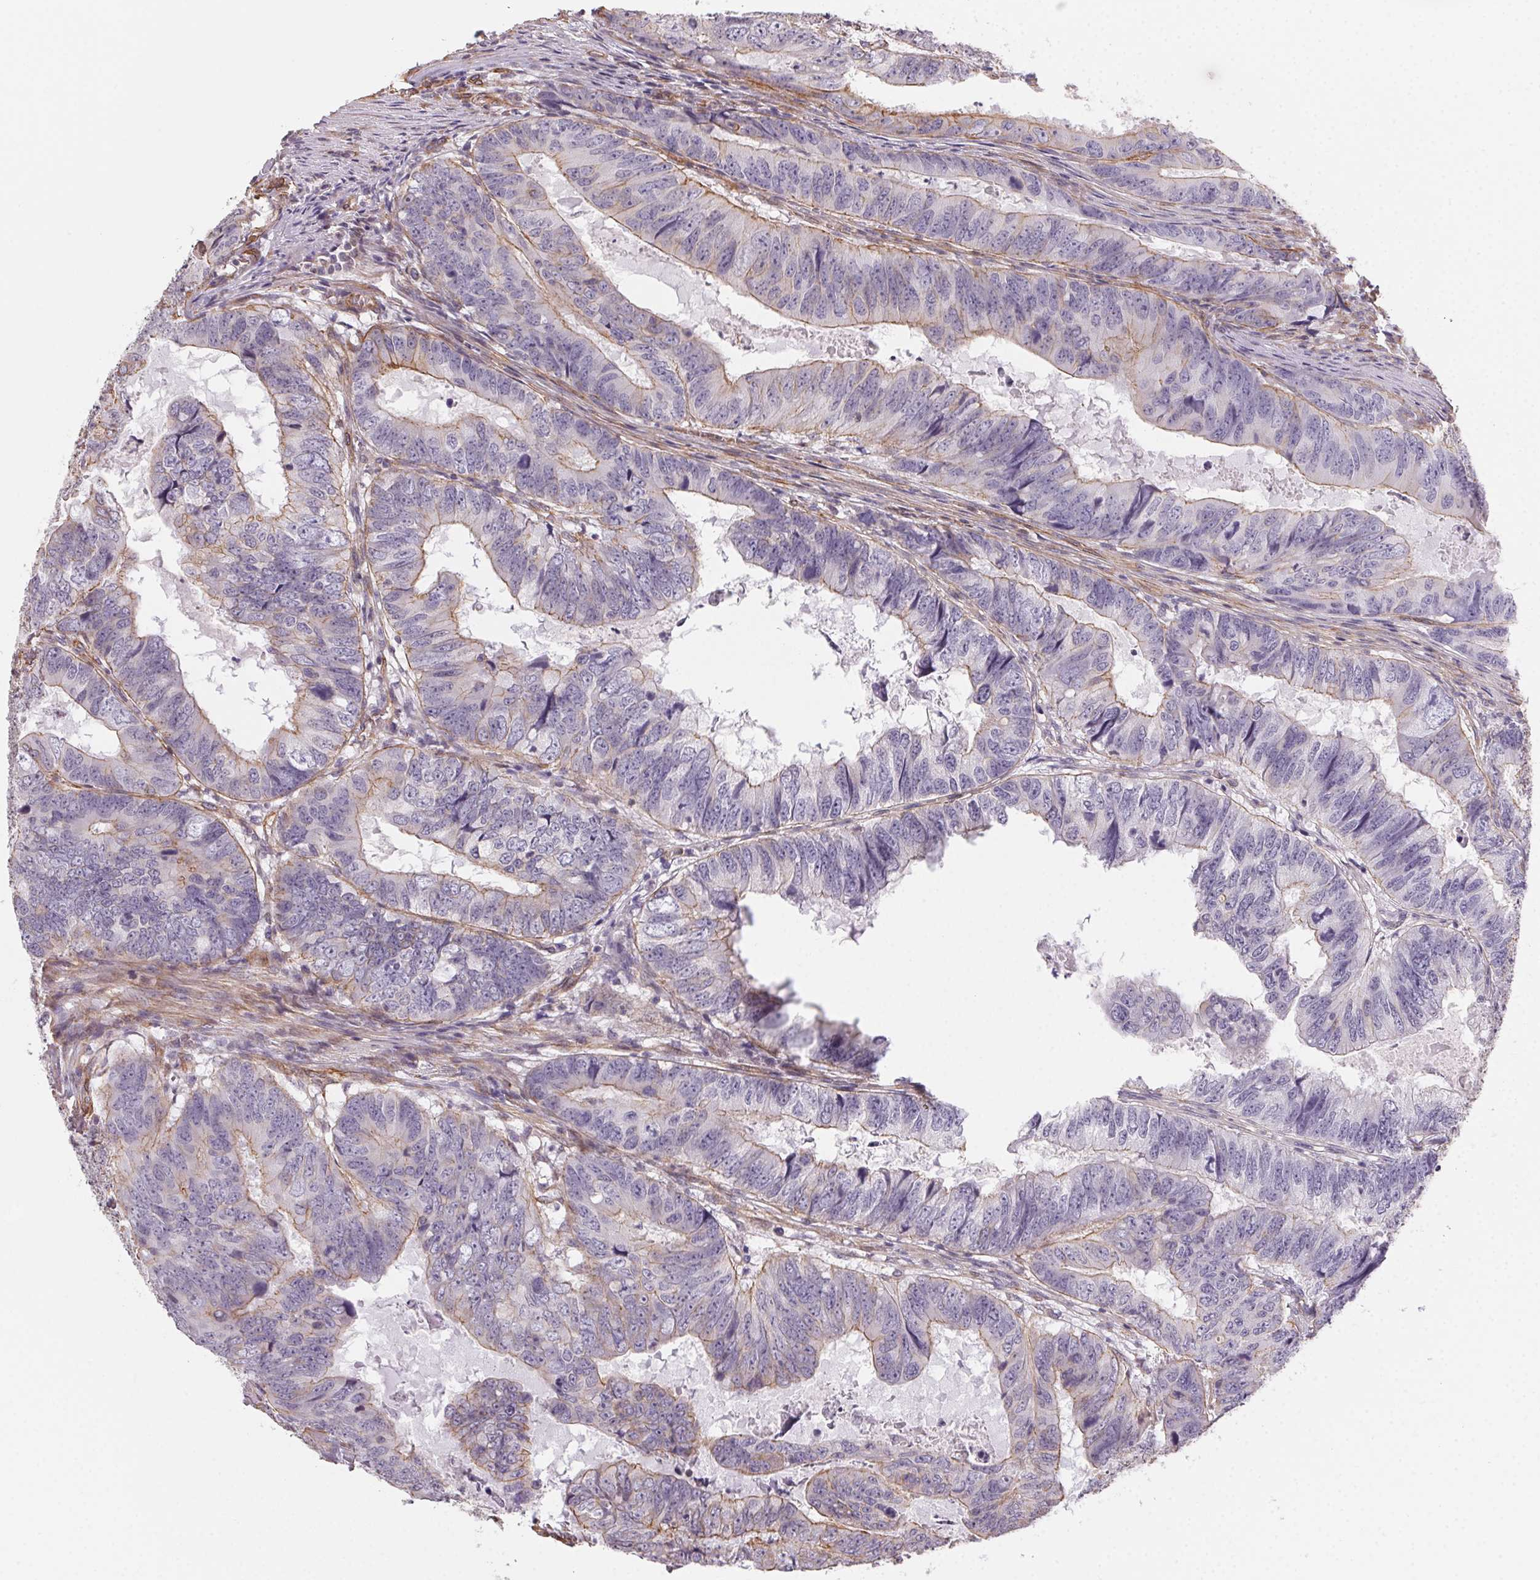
{"staining": {"intensity": "weak", "quantity": "<25%", "location": "cytoplasmic/membranous"}, "tissue": "colorectal cancer", "cell_type": "Tumor cells", "image_type": "cancer", "snomed": [{"axis": "morphology", "description": "Adenocarcinoma, NOS"}, {"axis": "topography", "description": "Colon"}], "caption": "Image shows no significant protein expression in tumor cells of colorectal adenocarcinoma.", "gene": "PLA2G4F", "patient": {"sex": "male", "age": 79}}